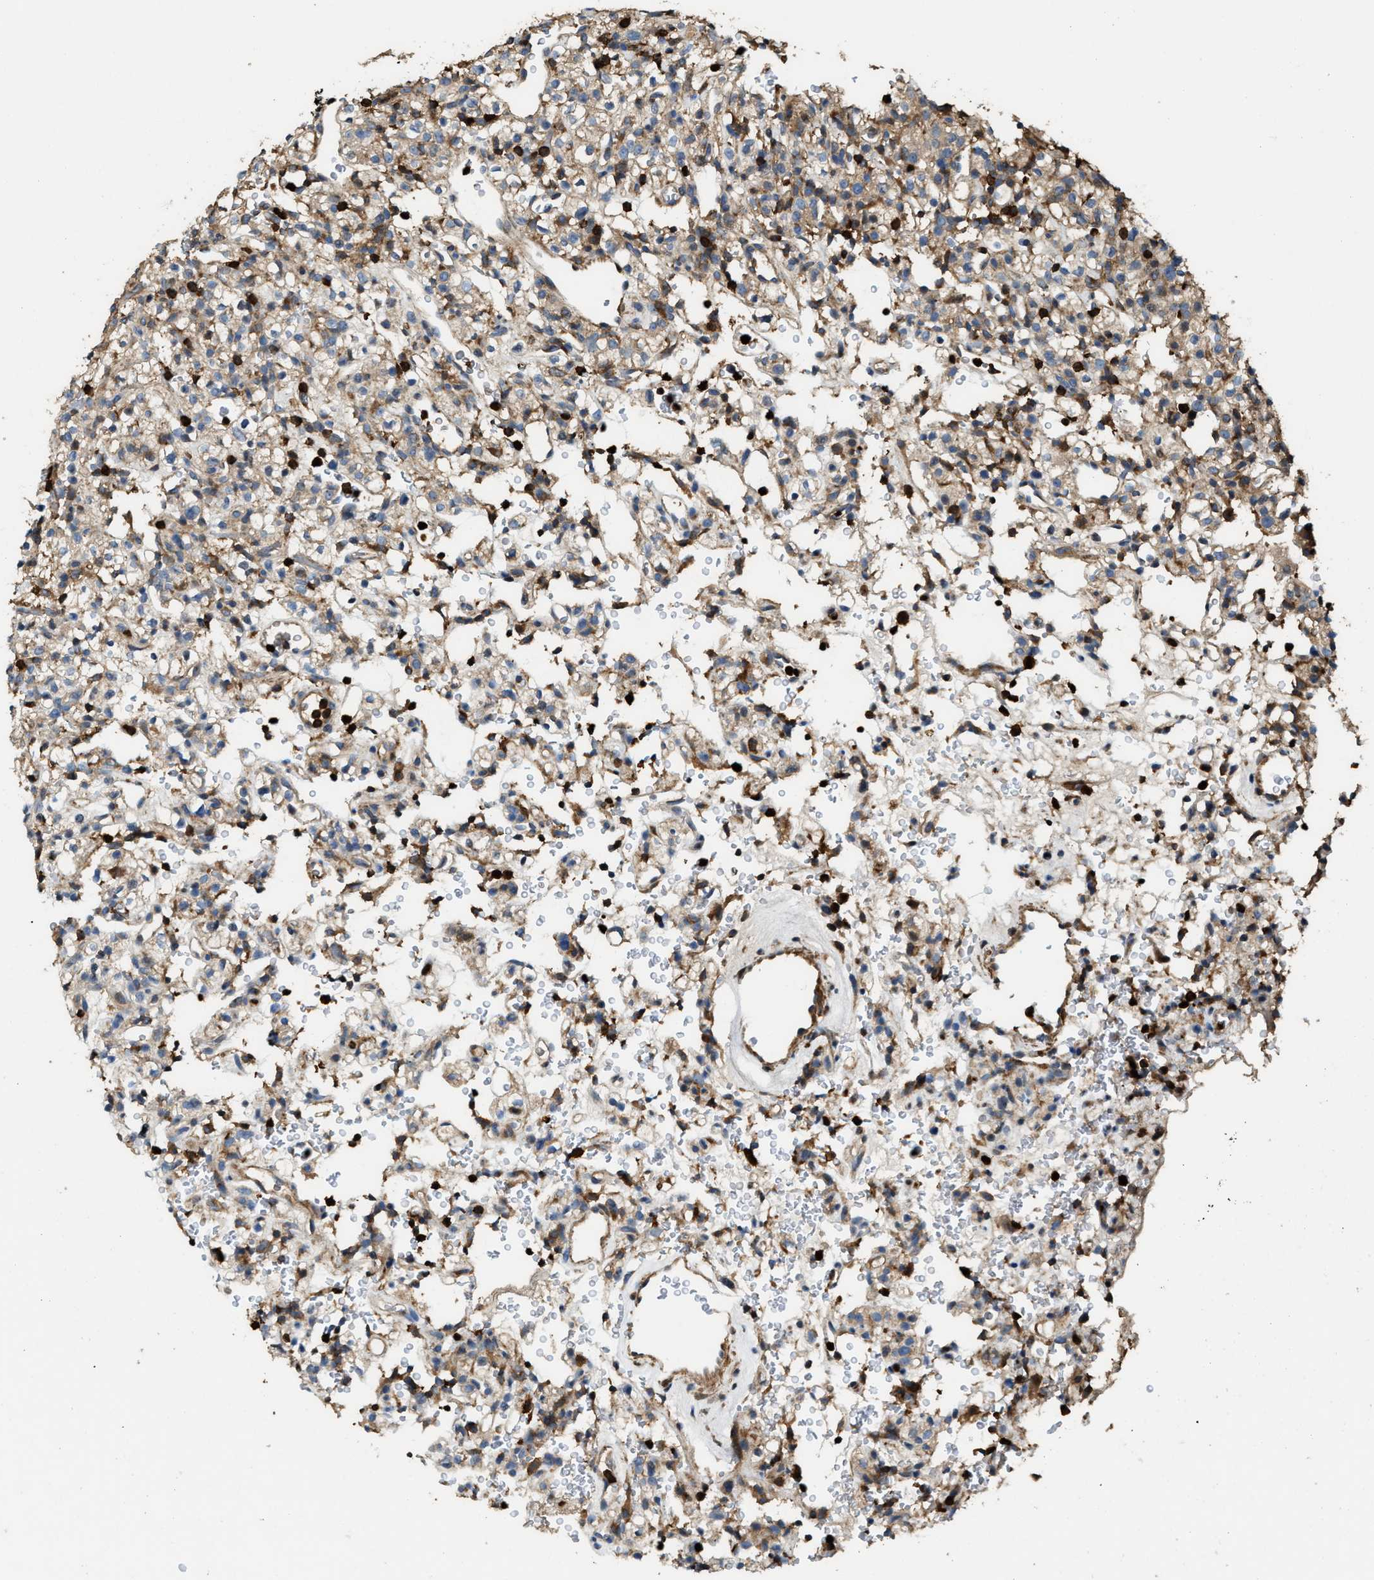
{"staining": {"intensity": "weak", "quantity": "<25%", "location": "cytoplasmic/membranous"}, "tissue": "renal cancer", "cell_type": "Tumor cells", "image_type": "cancer", "snomed": [{"axis": "morphology", "description": "Normal tissue, NOS"}, {"axis": "morphology", "description": "Adenocarcinoma, NOS"}, {"axis": "topography", "description": "Kidney"}], "caption": "Tumor cells are negative for protein expression in human adenocarcinoma (renal). (Immunohistochemistry, brightfield microscopy, high magnification).", "gene": "SERPINB5", "patient": {"sex": "female", "age": 72}}